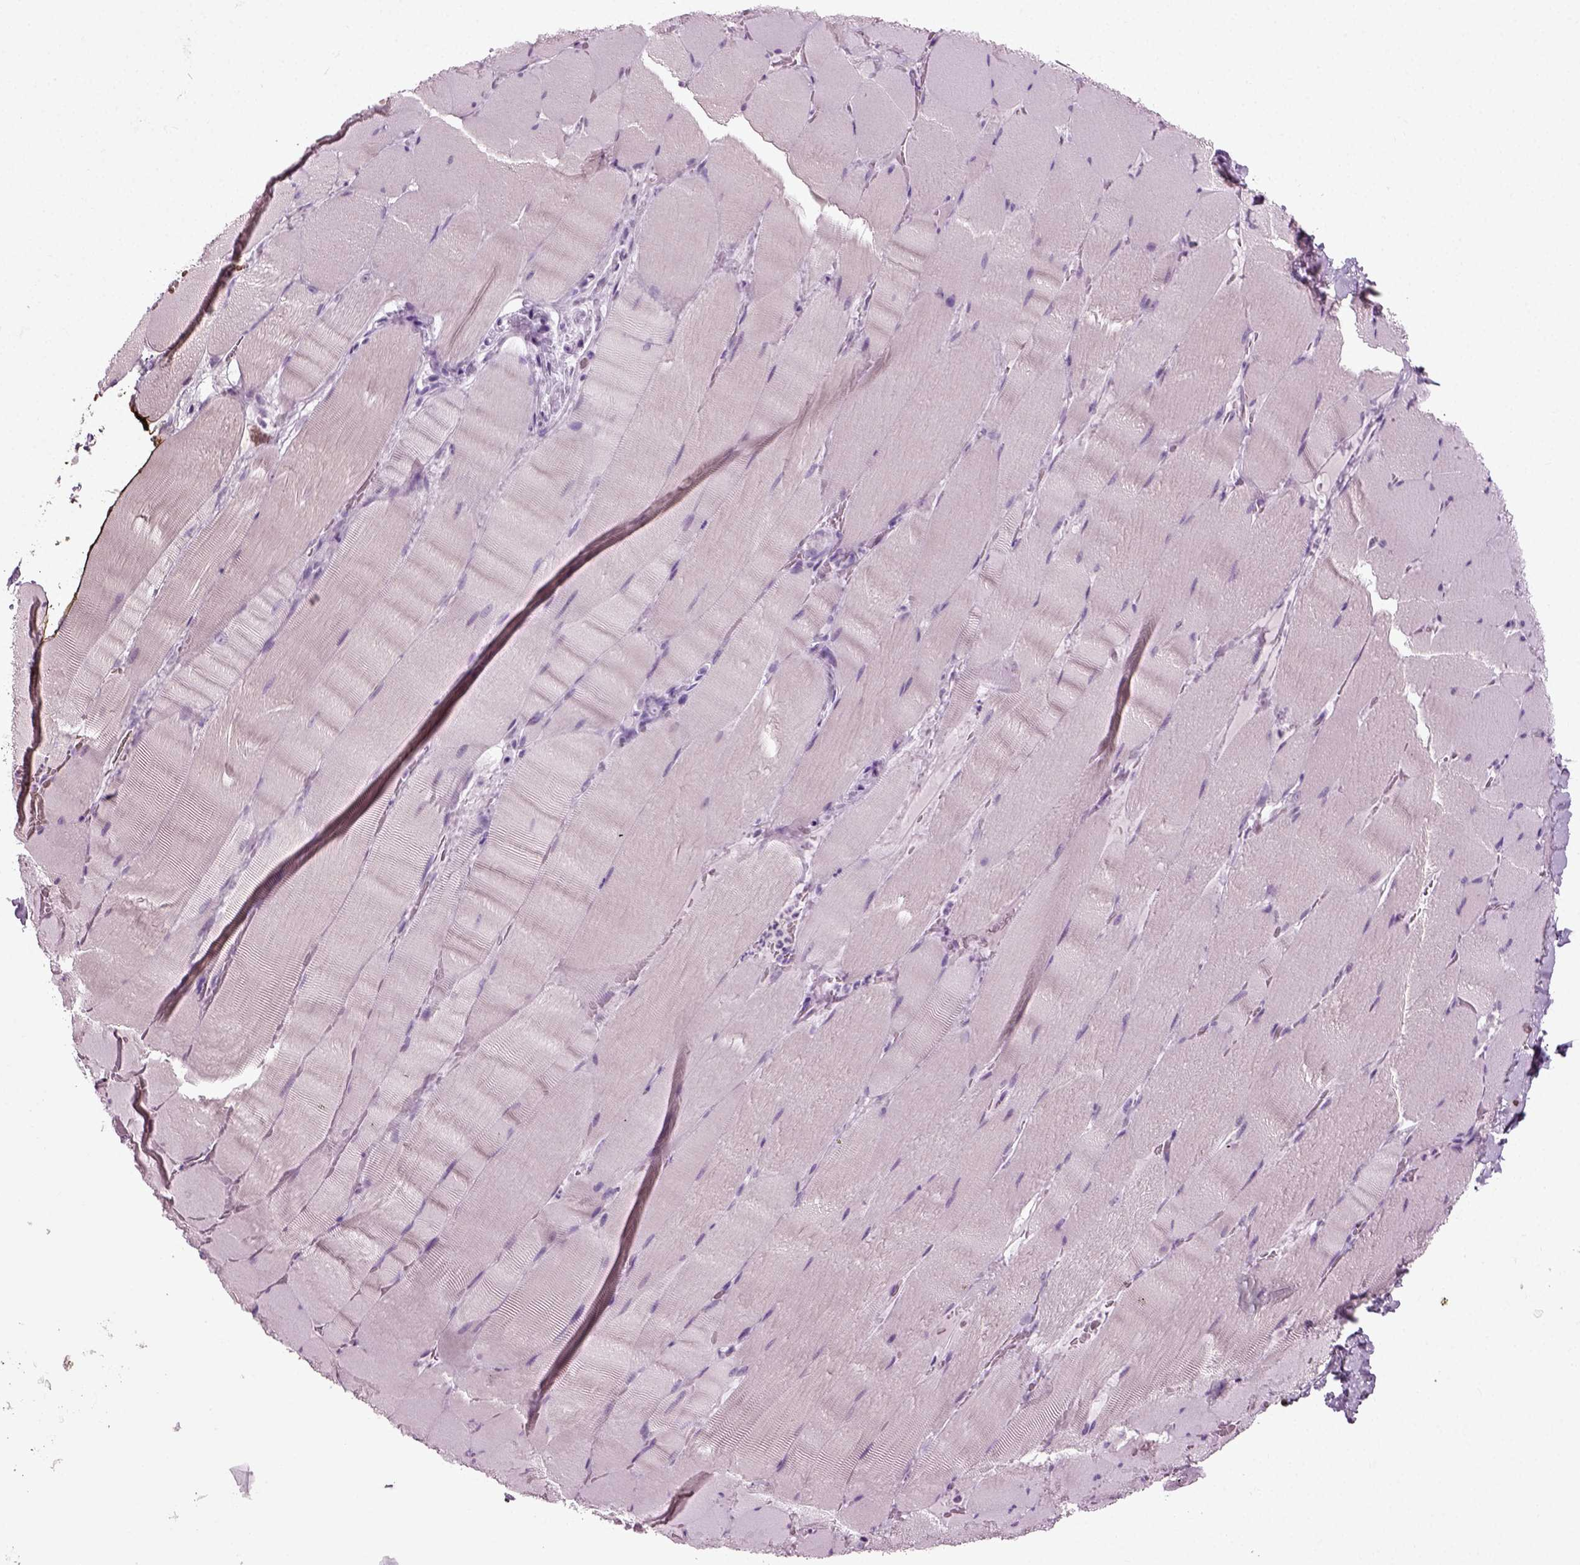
{"staining": {"intensity": "negative", "quantity": "none", "location": "none"}, "tissue": "skeletal muscle", "cell_type": "Myocytes", "image_type": "normal", "snomed": [{"axis": "morphology", "description": "Normal tissue, NOS"}, {"axis": "topography", "description": "Skeletal muscle"}], "caption": "A photomicrograph of human skeletal muscle is negative for staining in myocytes.", "gene": "ZC2HC1C", "patient": {"sex": "male", "age": 56}}